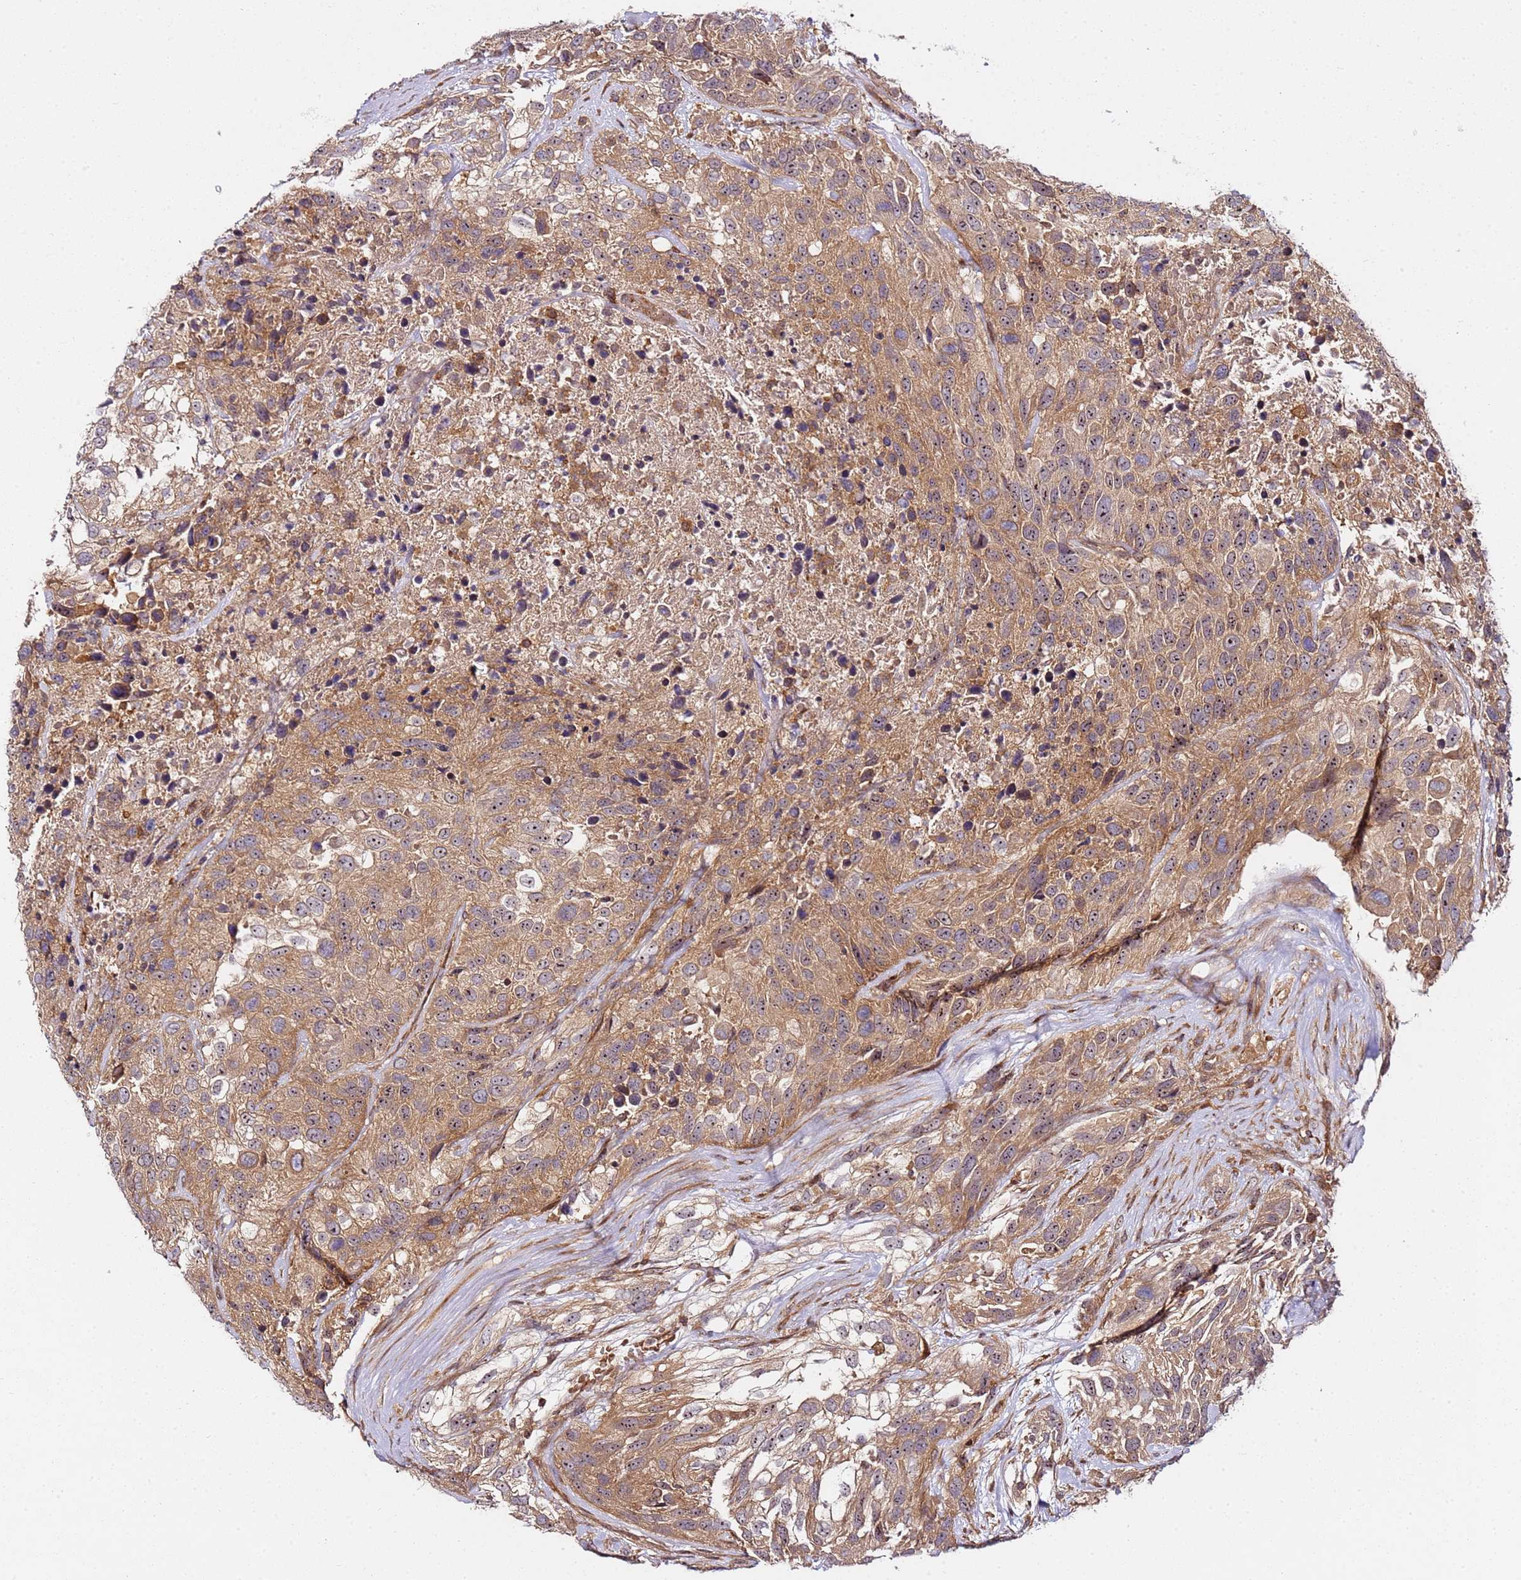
{"staining": {"intensity": "moderate", "quantity": ">75%", "location": "cytoplasmic/membranous,nuclear"}, "tissue": "urothelial cancer", "cell_type": "Tumor cells", "image_type": "cancer", "snomed": [{"axis": "morphology", "description": "Urothelial carcinoma, High grade"}, {"axis": "topography", "description": "Urinary bladder"}], "caption": "High-power microscopy captured an immunohistochemistry (IHC) image of urothelial carcinoma (high-grade), revealing moderate cytoplasmic/membranous and nuclear positivity in about >75% of tumor cells.", "gene": "PRMT7", "patient": {"sex": "female", "age": 70}}